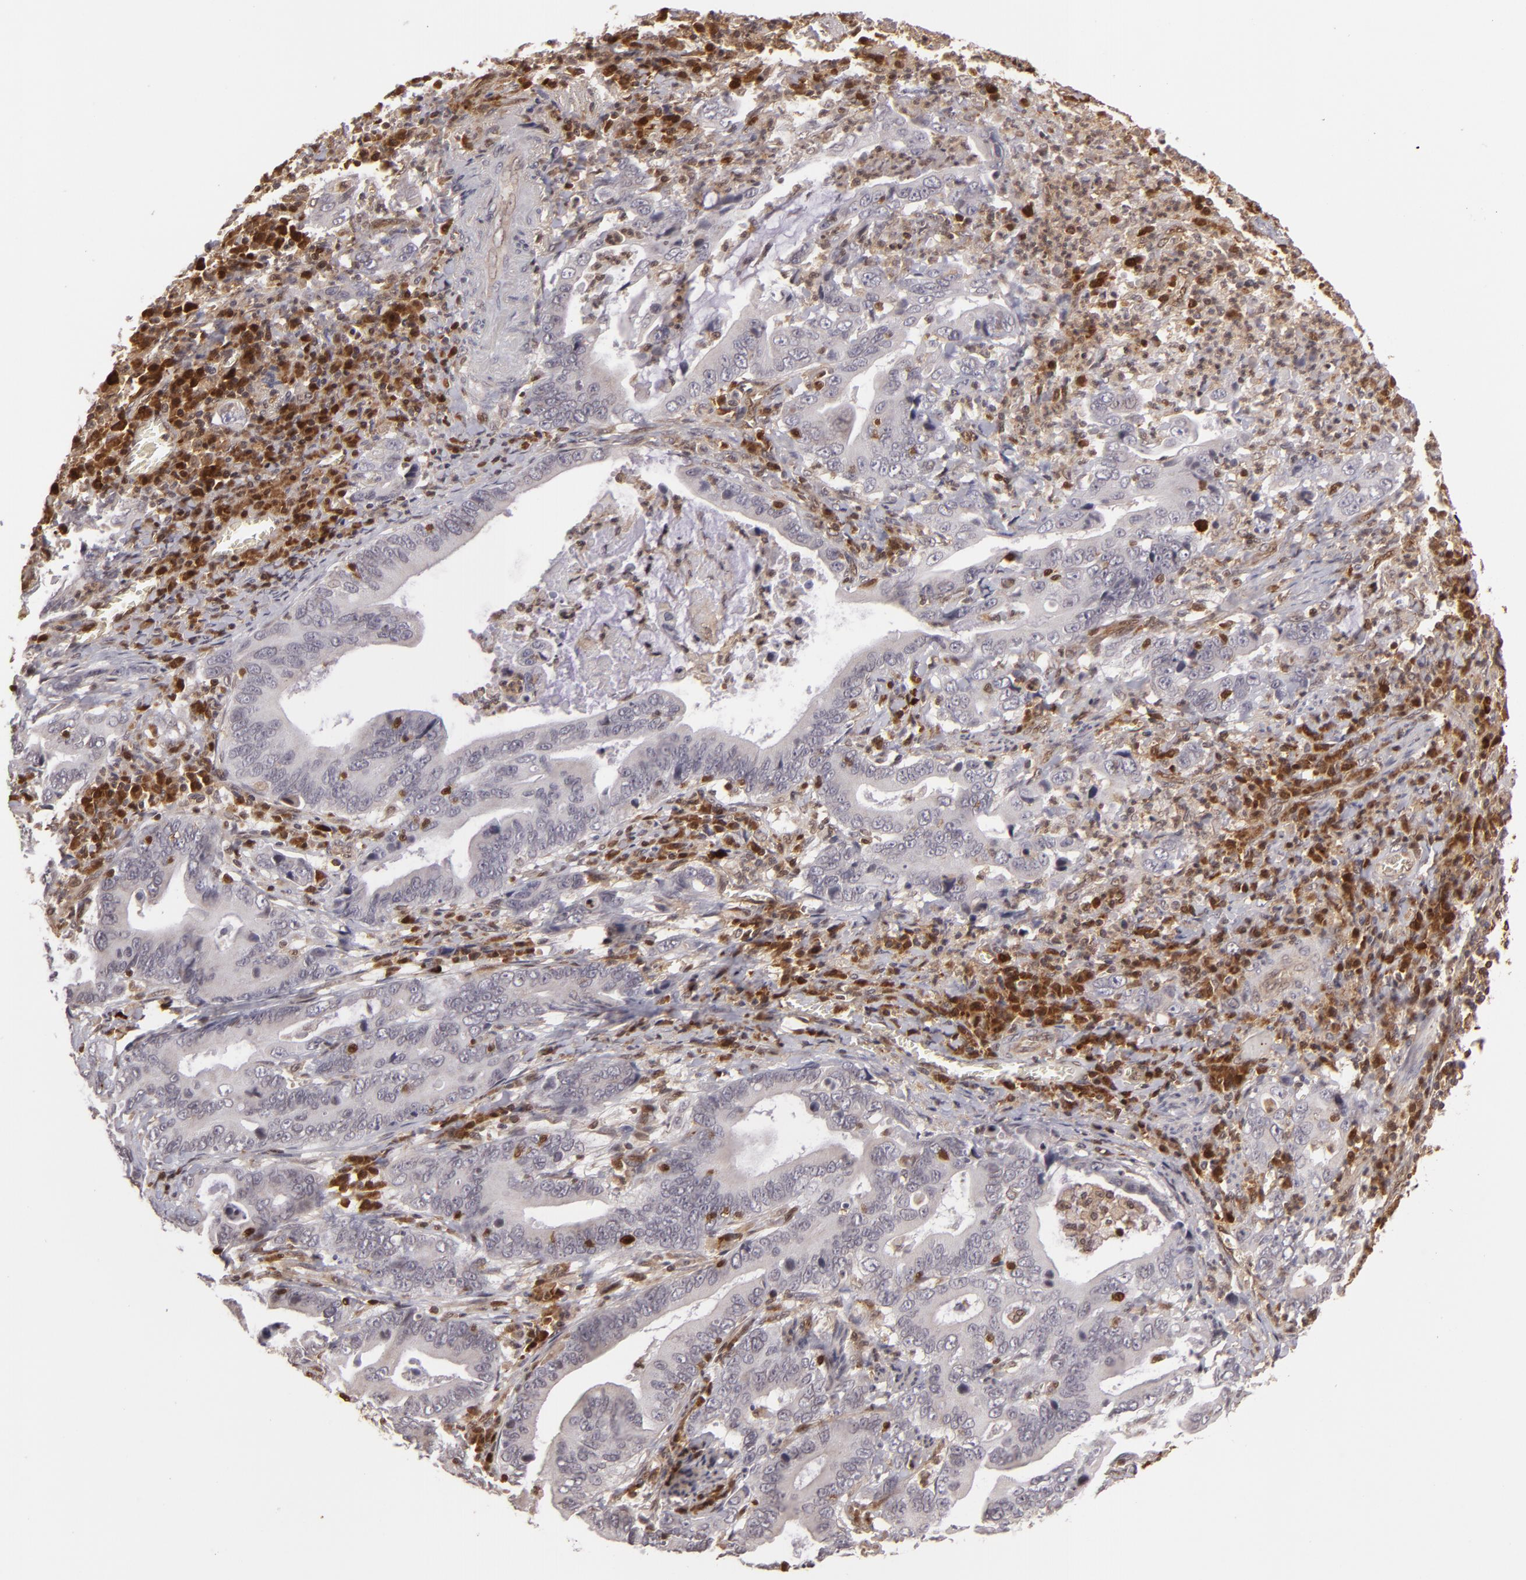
{"staining": {"intensity": "weak", "quantity": "<25%", "location": "cytoplasmic/membranous"}, "tissue": "stomach cancer", "cell_type": "Tumor cells", "image_type": "cancer", "snomed": [{"axis": "morphology", "description": "Adenocarcinoma, NOS"}, {"axis": "topography", "description": "Stomach, upper"}], "caption": "Stomach cancer (adenocarcinoma) was stained to show a protein in brown. There is no significant staining in tumor cells. (Stains: DAB immunohistochemistry (IHC) with hematoxylin counter stain, Microscopy: brightfield microscopy at high magnification).", "gene": "ZBTB33", "patient": {"sex": "male", "age": 63}}